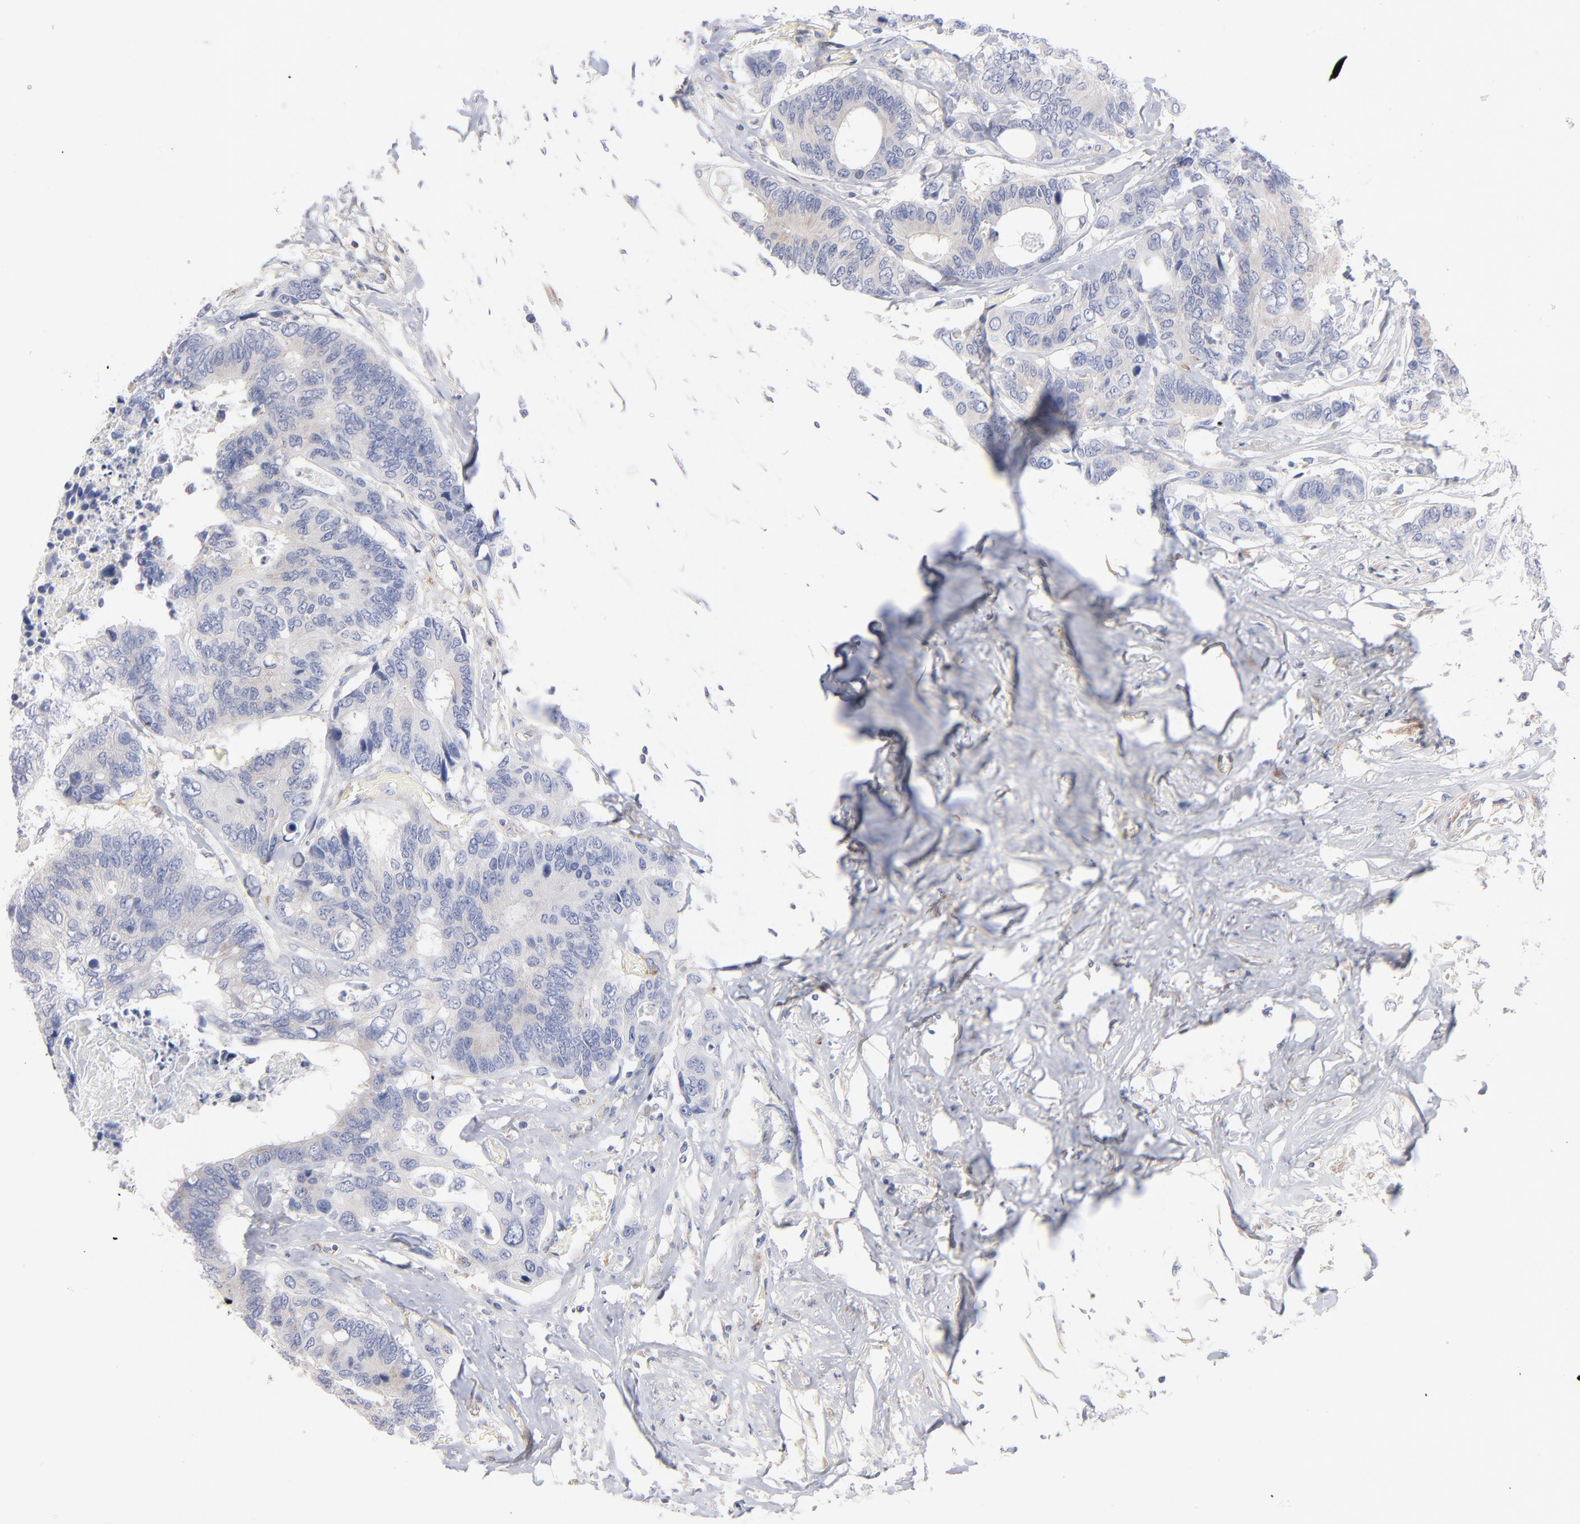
{"staining": {"intensity": "negative", "quantity": "none", "location": "none"}, "tissue": "colorectal cancer", "cell_type": "Tumor cells", "image_type": "cancer", "snomed": [{"axis": "morphology", "description": "Adenocarcinoma, NOS"}, {"axis": "topography", "description": "Rectum"}], "caption": "Colorectal cancer stained for a protein using immunohistochemistry demonstrates no staining tumor cells.", "gene": "SEPTIN6", "patient": {"sex": "male", "age": 55}}